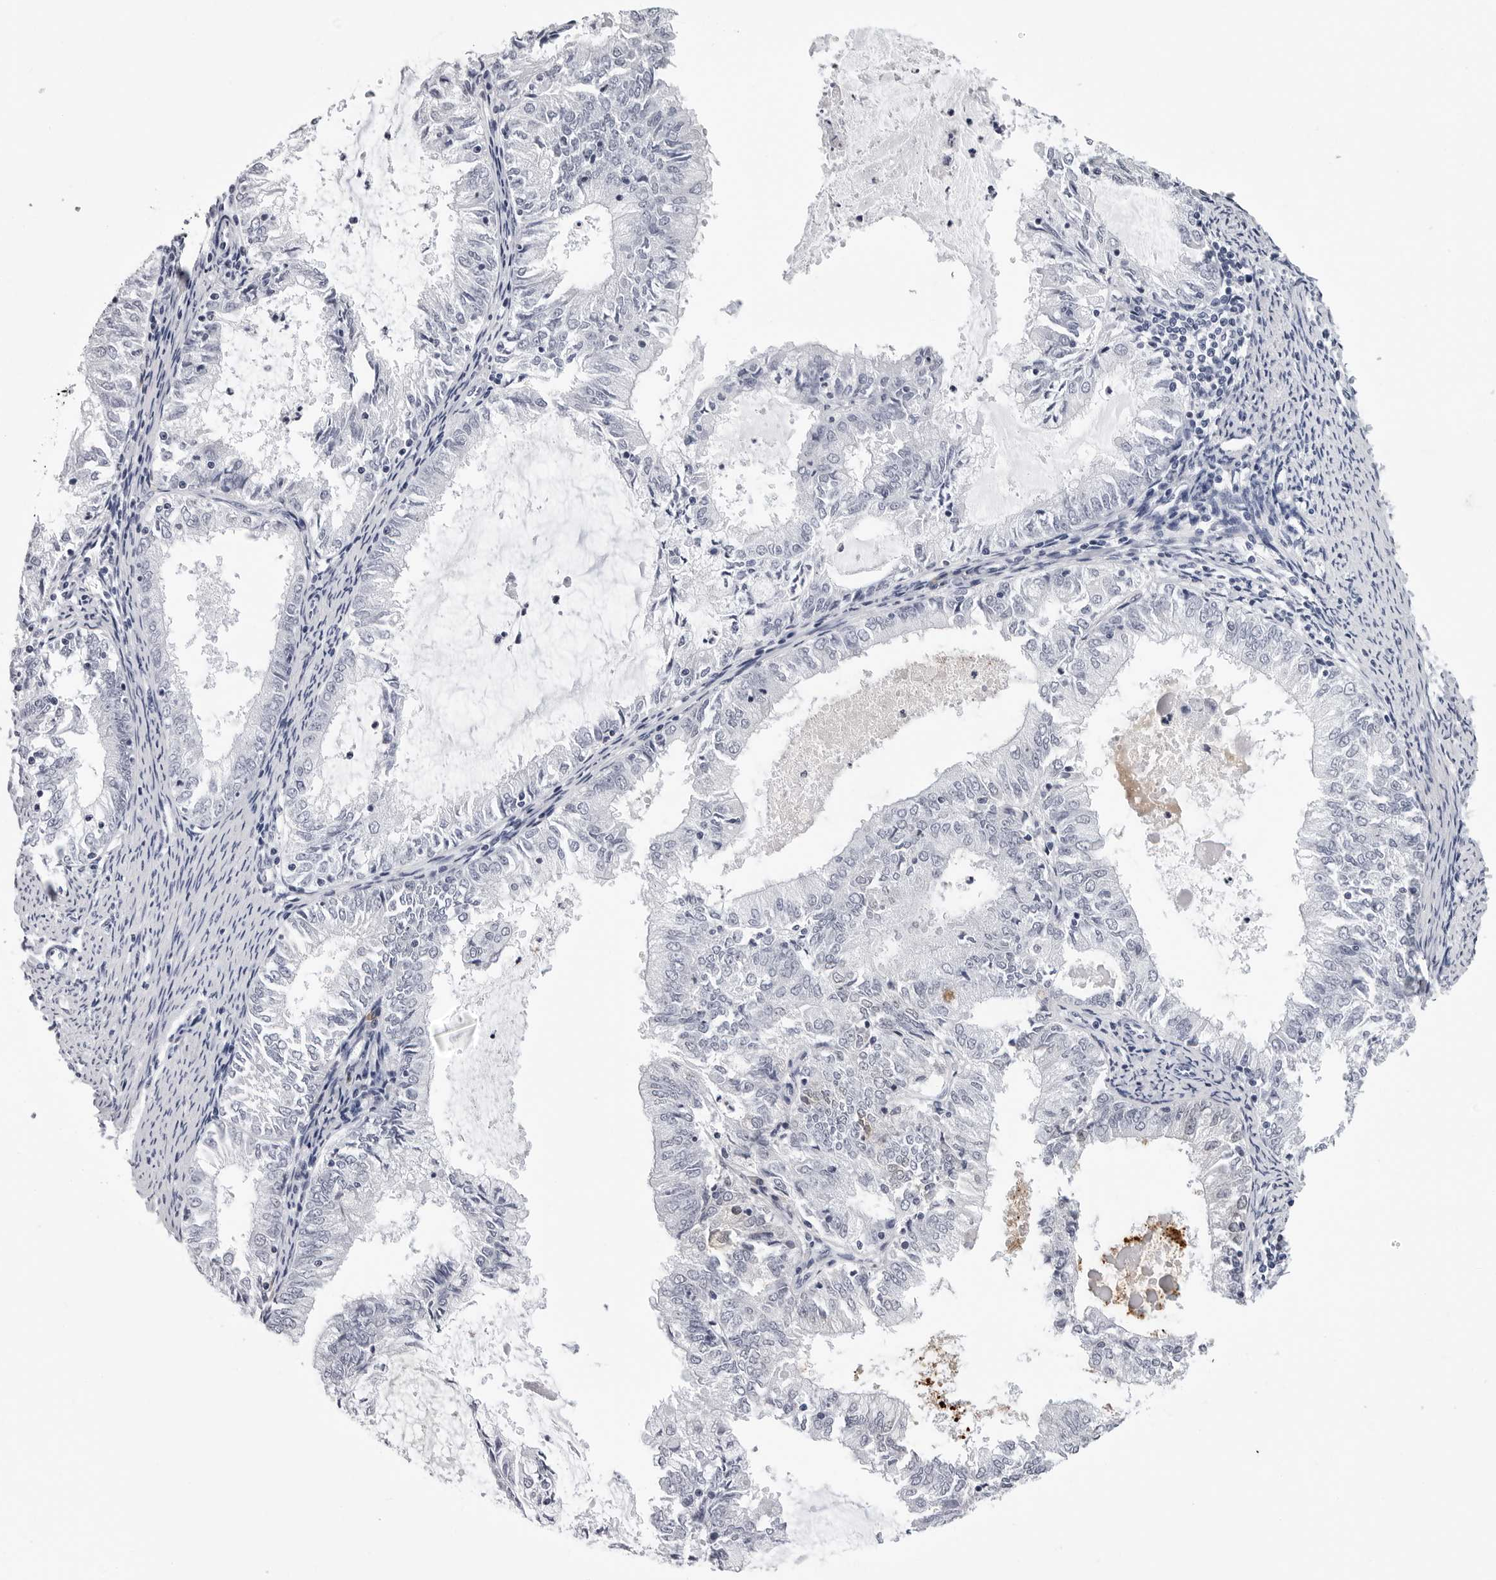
{"staining": {"intensity": "negative", "quantity": "none", "location": "none"}, "tissue": "endometrial cancer", "cell_type": "Tumor cells", "image_type": "cancer", "snomed": [{"axis": "morphology", "description": "Adenocarcinoma, NOS"}, {"axis": "topography", "description": "Endometrium"}], "caption": "Tumor cells show no significant protein staining in adenocarcinoma (endometrial).", "gene": "GNL2", "patient": {"sex": "female", "age": 57}}